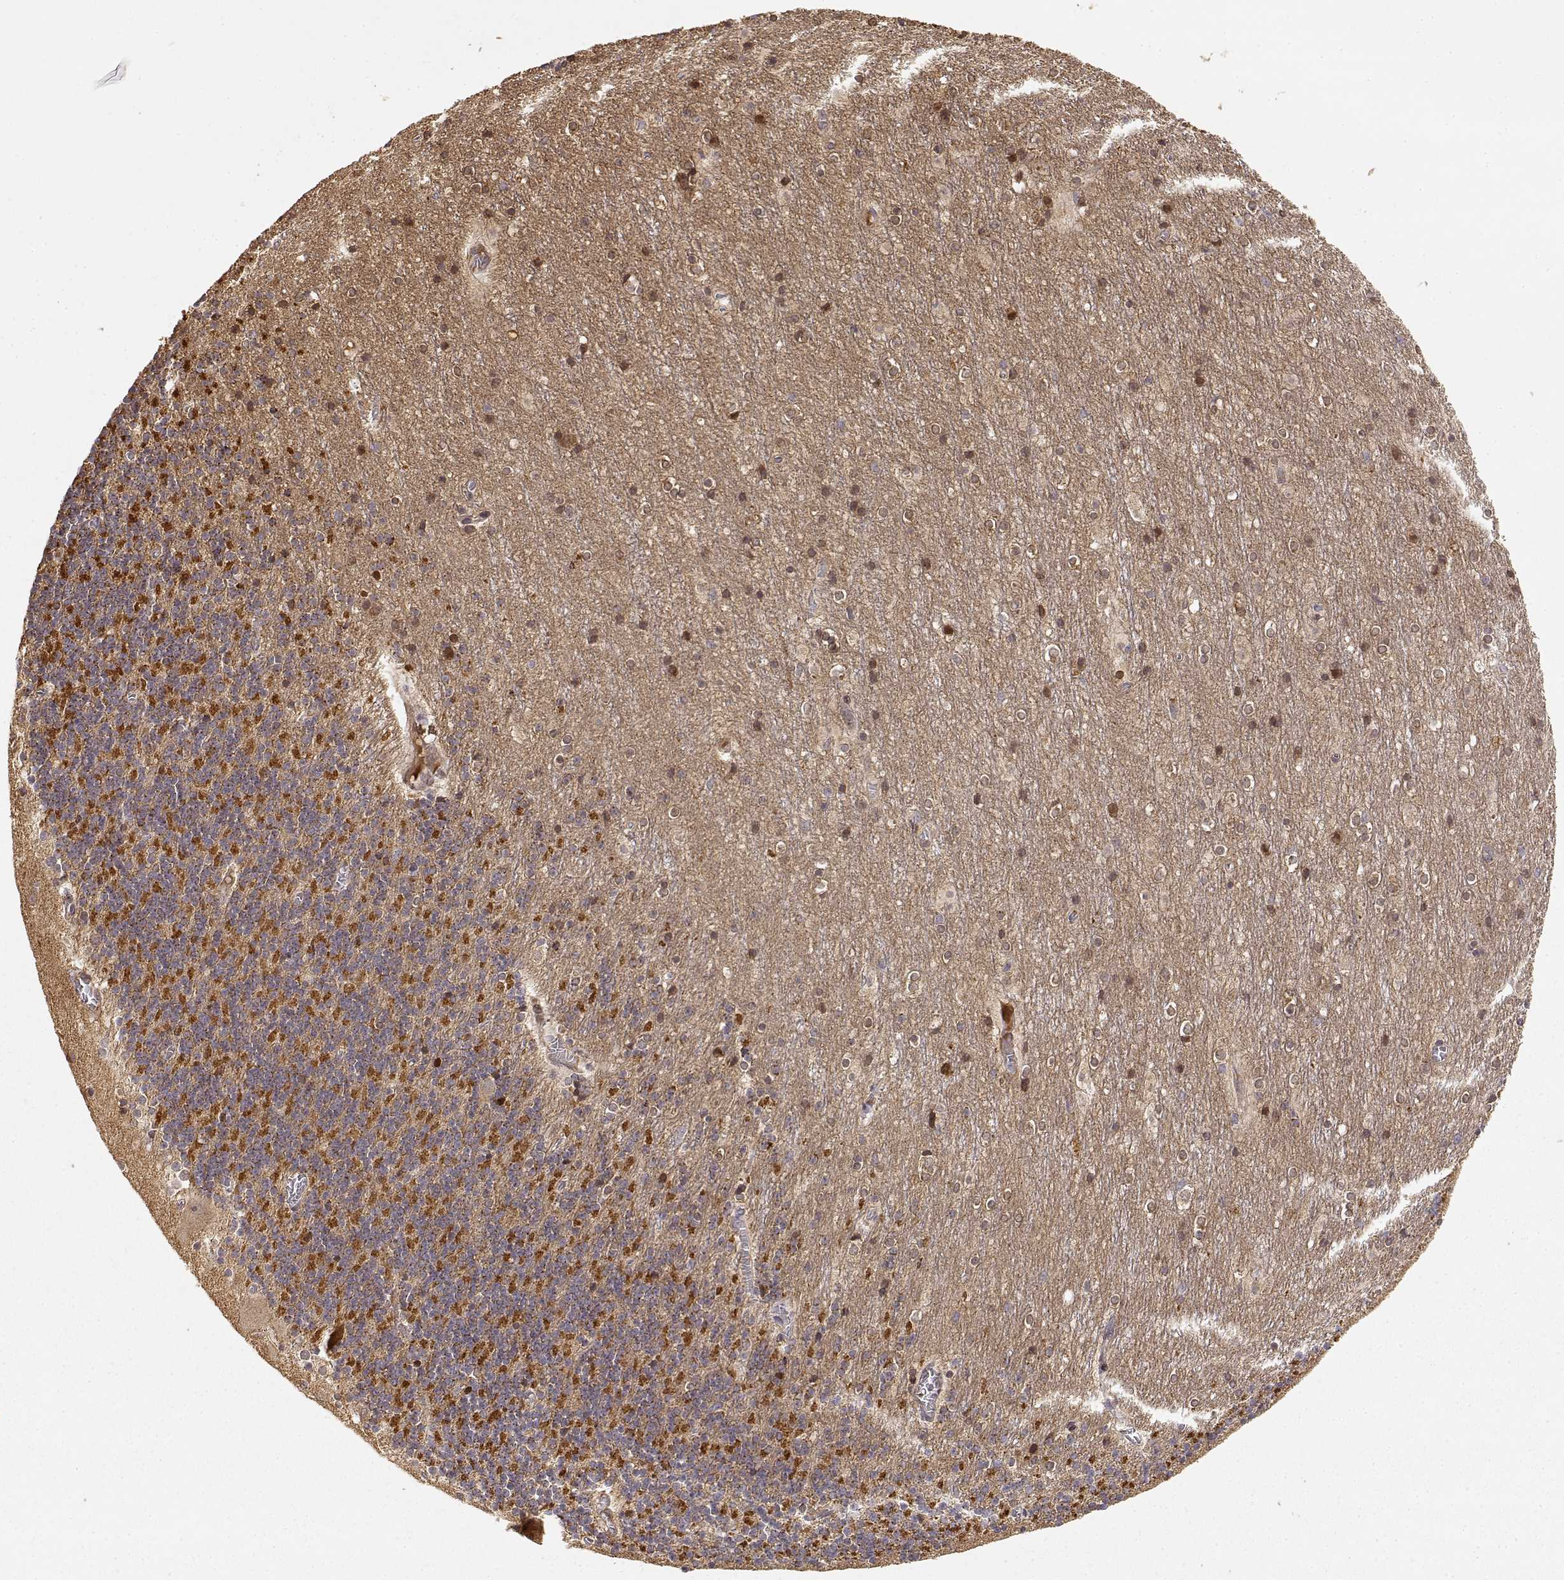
{"staining": {"intensity": "strong", "quantity": "<25%", "location": "cytoplasmic/membranous"}, "tissue": "cerebellum", "cell_type": "Cells in granular layer", "image_type": "normal", "snomed": [{"axis": "morphology", "description": "Normal tissue, NOS"}, {"axis": "topography", "description": "Cerebellum"}], "caption": "Immunohistochemistry (IHC) histopathology image of unremarkable cerebellum: cerebellum stained using IHC demonstrates medium levels of strong protein expression localized specifically in the cytoplasmic/membranous of cells in granular layer, appearing as a cytoplasmic/membranous brown color.", "gene": "PICK1", "patient": {"sex": "male", "age": 70}}